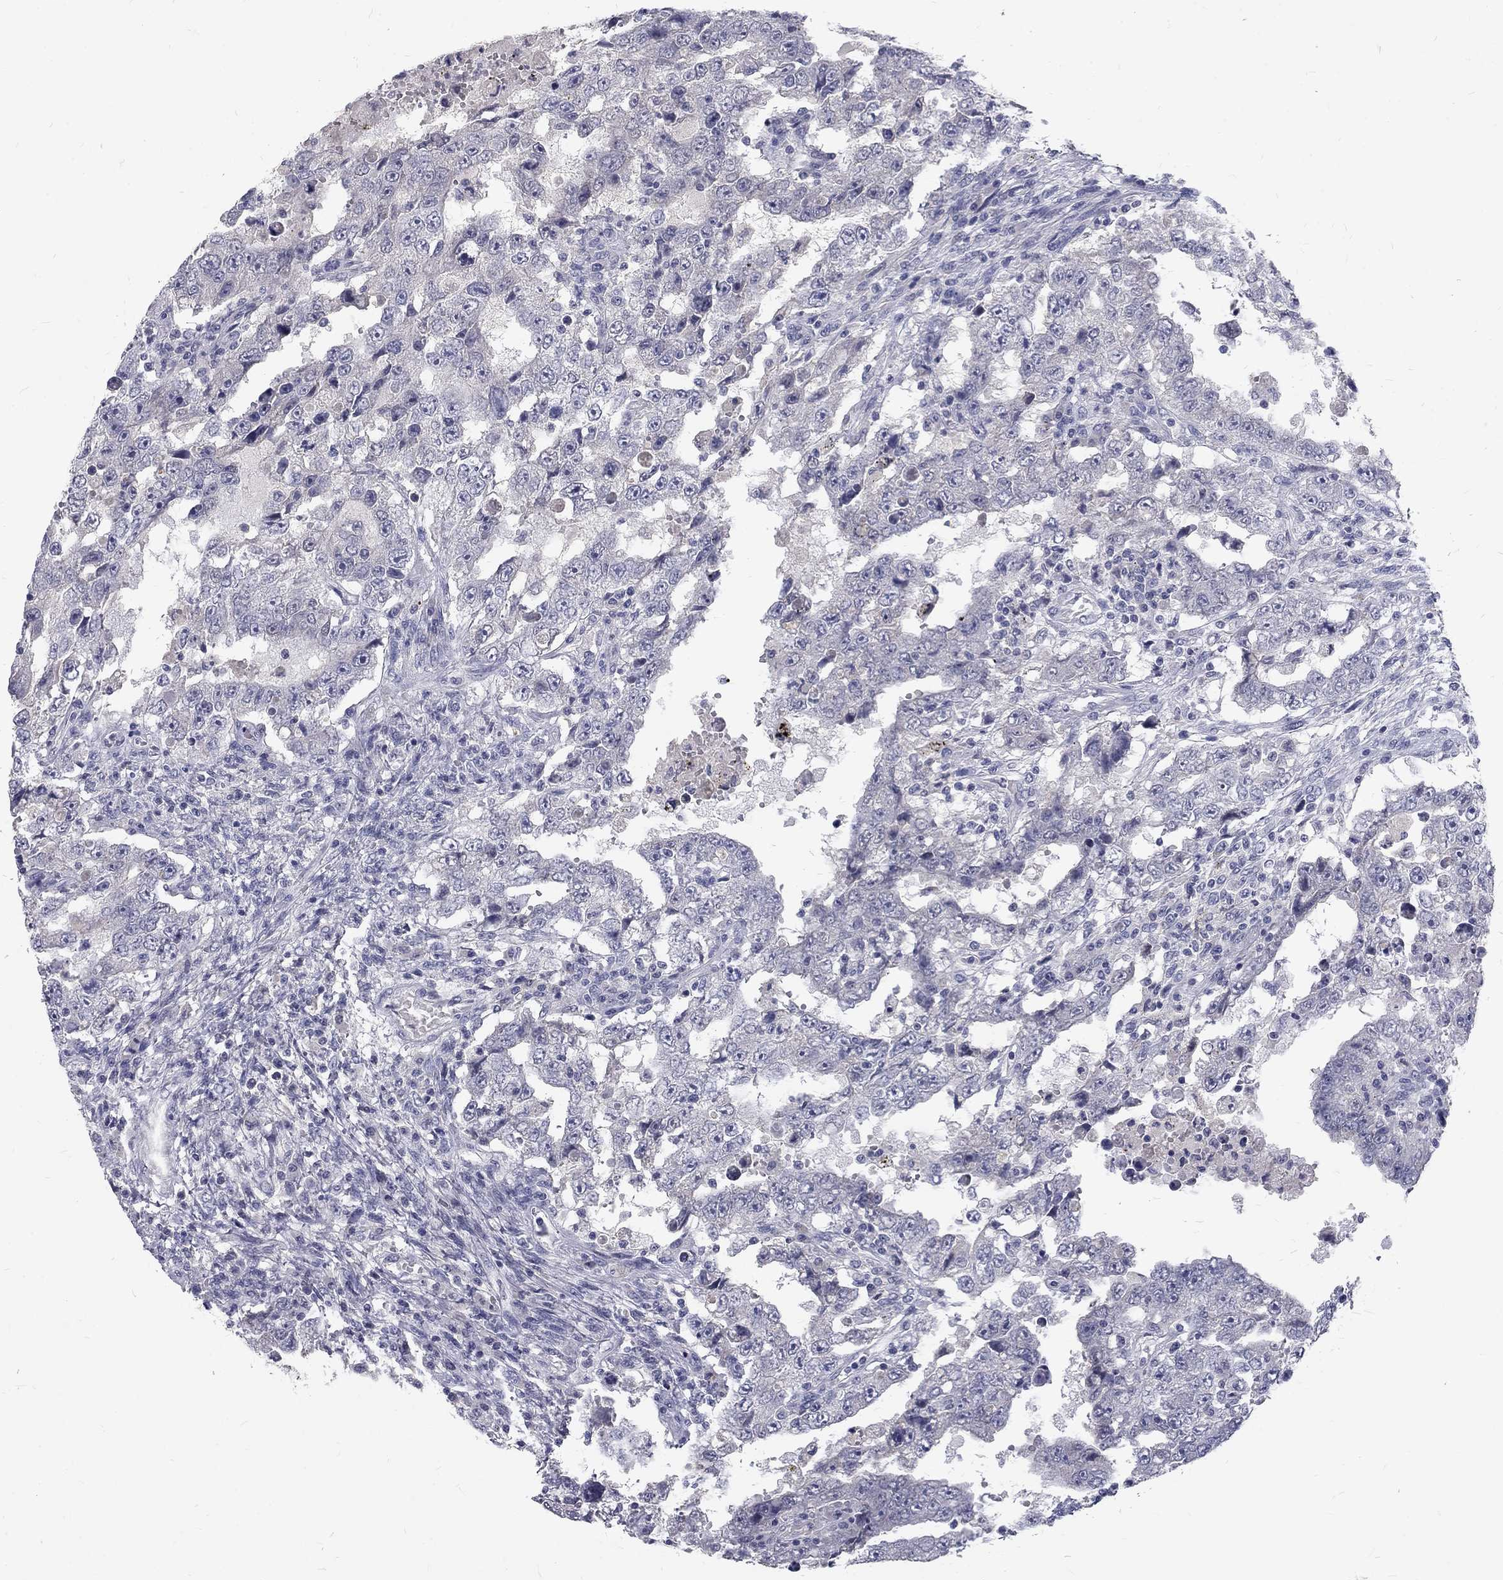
{"staining": {"intensity": "negative", "quantity": "none", "location": "none"}, "tissue": "testis cancer", "cell_type": "Tumor cells", "image_type": "cancer", "snomed": [{"axis": "morphology", "description": "Carcinoma, Embryonal, NOS"}, {"axis": "topography", "description": "Testis"}], "caption": "Testis cancer (embryonal carcinoma) was stained to show a protein in brown. There is no significant staining in tumor cells.", "gene": "NOS1", "patient": {"sex": "male", "age": 26}}